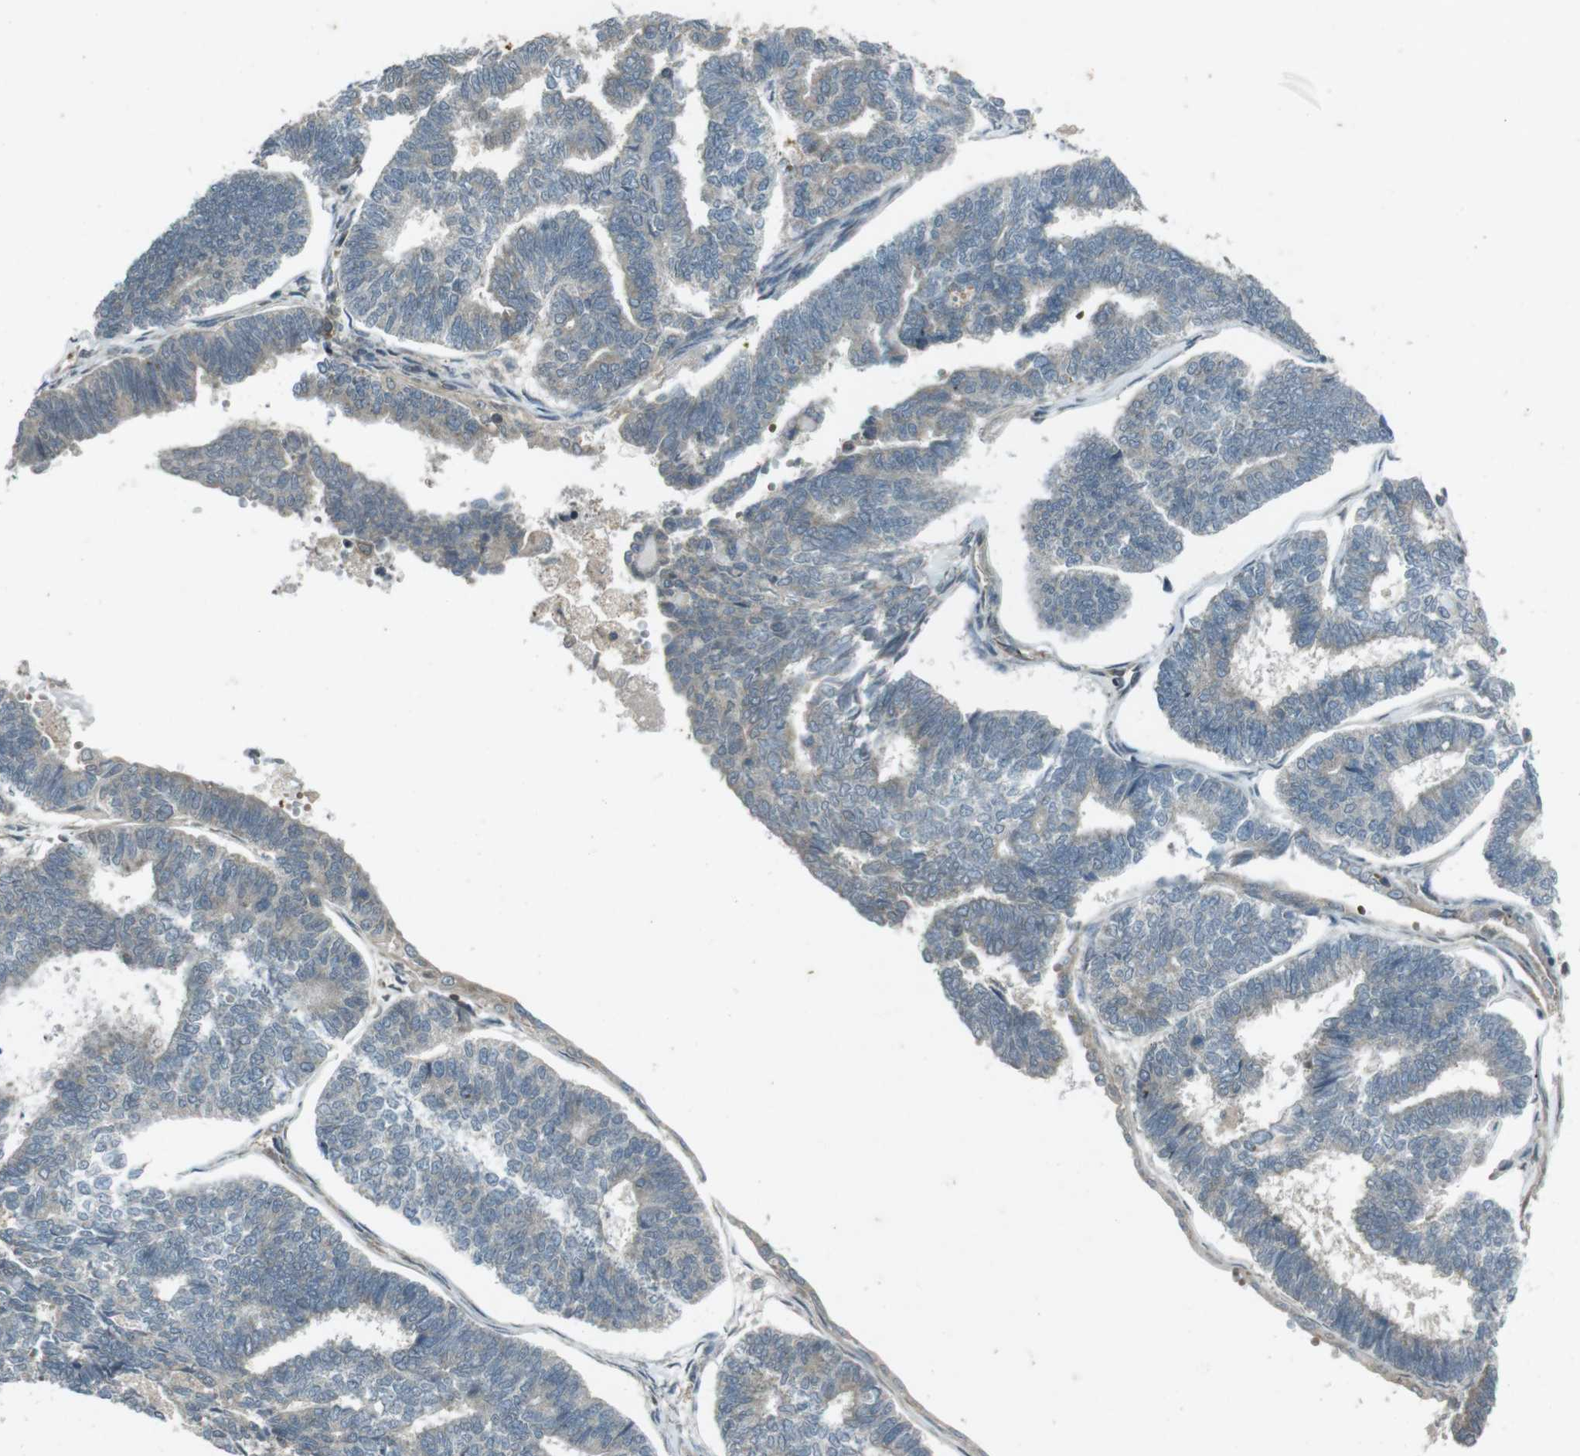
{"staining": {"intensity": "negative", "quantity": "none", "location": "none"}, "tissue": "endometrial cancer", "cell_type": "Tumor cells", "image_type": "cancer", "snomed": [{"axis": "morphology", "description": "Adenocarcinoma, NOS"}, {"axis": "topography", "description": "Endometrium"}], "caption": "Histopathology image shows no protein staining in tumor cells of endometrial cancer tissue. (Brightfield microscopy of DAB immunohistochemistry at high magnification).", "gene": "ZYX", "patient": {"sex": "female", "age": 70}}